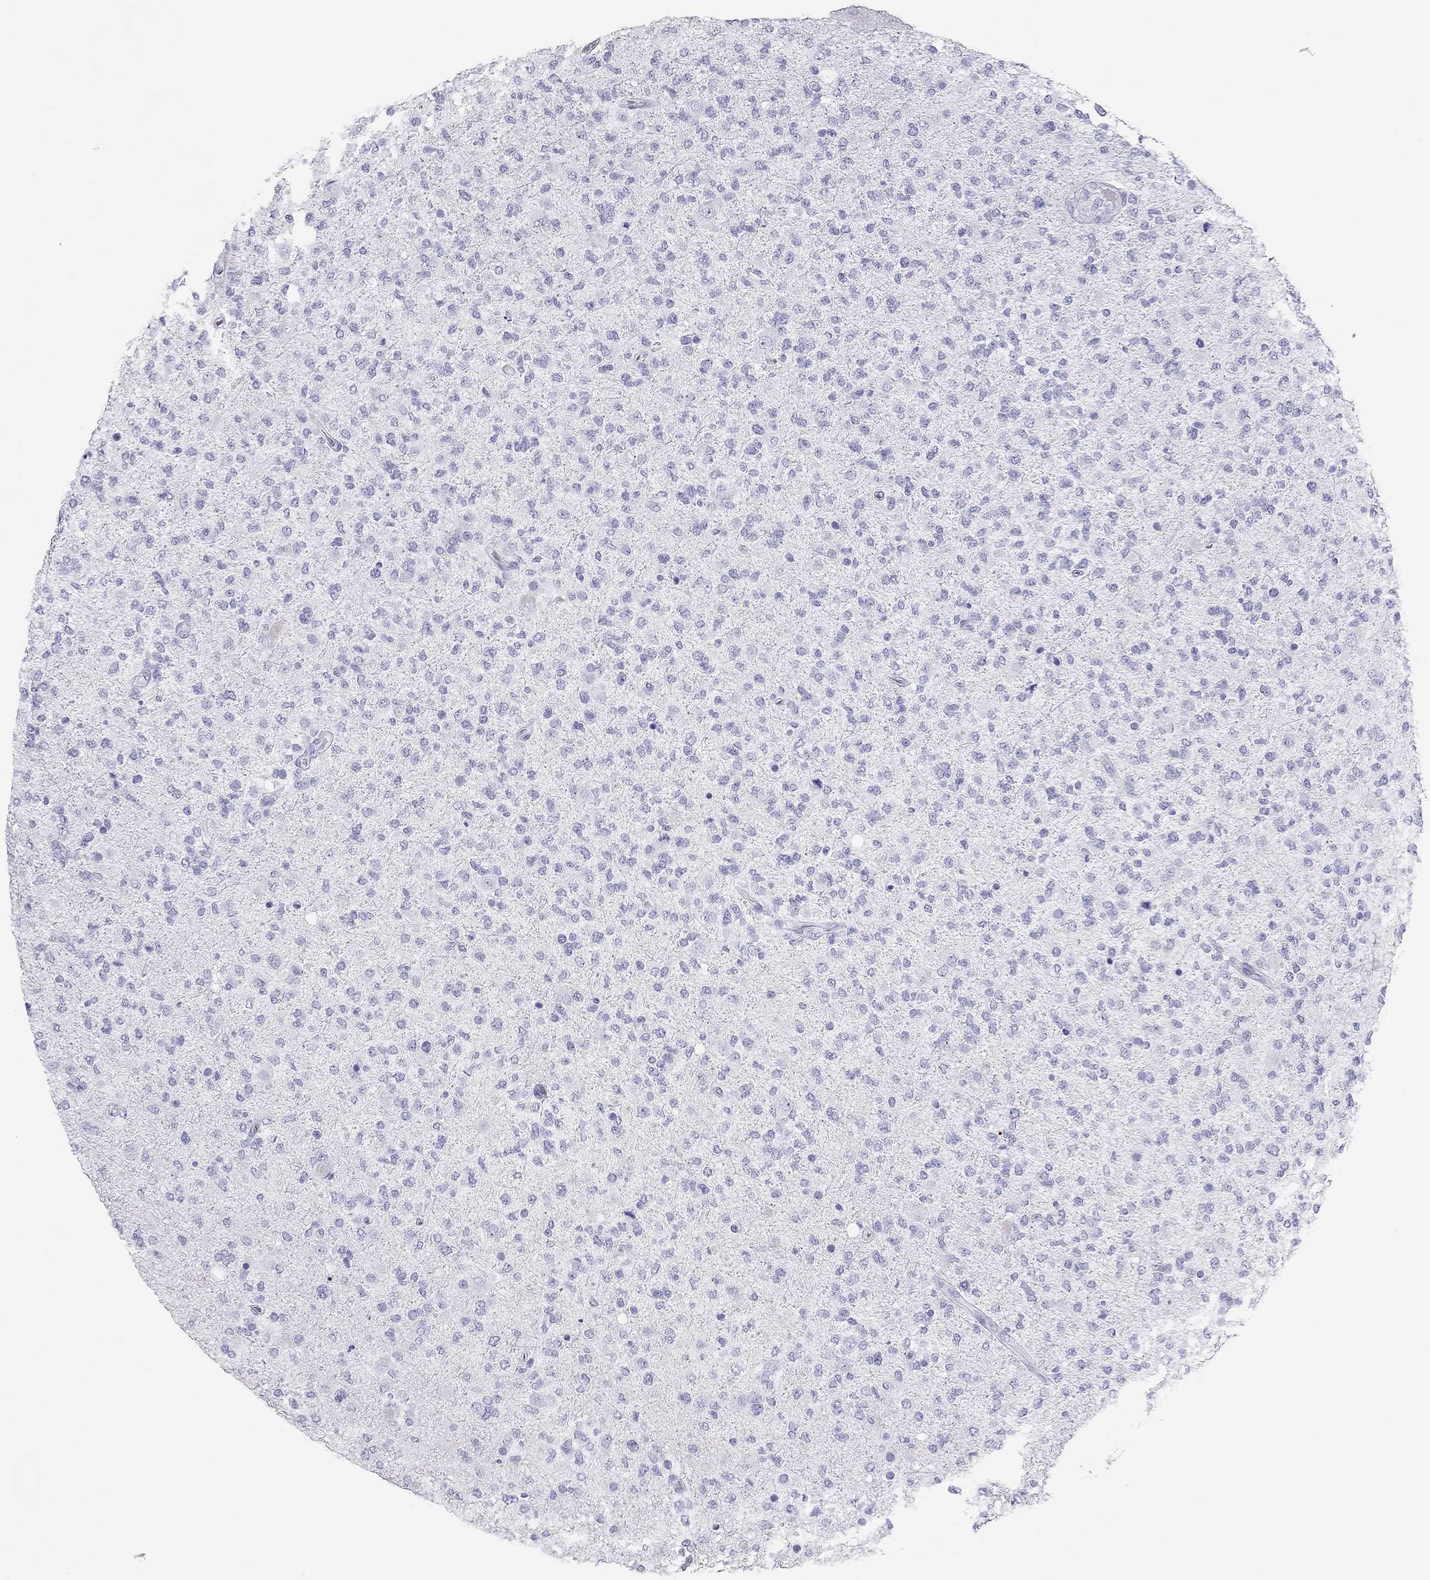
{"staining": {"intensity": "negative", "quantity": "none", "location": "none"}, "tissue": "glioma", "cell_type": "Tumor cells", "image_type": "cancer", "snomed": [{"axis": "morphology", "description": "Glioma, malignant, High grade"}, {"axis": "topography", "description": "Cerebral cortex"}], "caption": "DAB immunohistochemical staining of human glioma demonstrates no significant expression in tumor cells.", "gene": "TRPM3", "patient": {"sex": "male", "age": 70}}